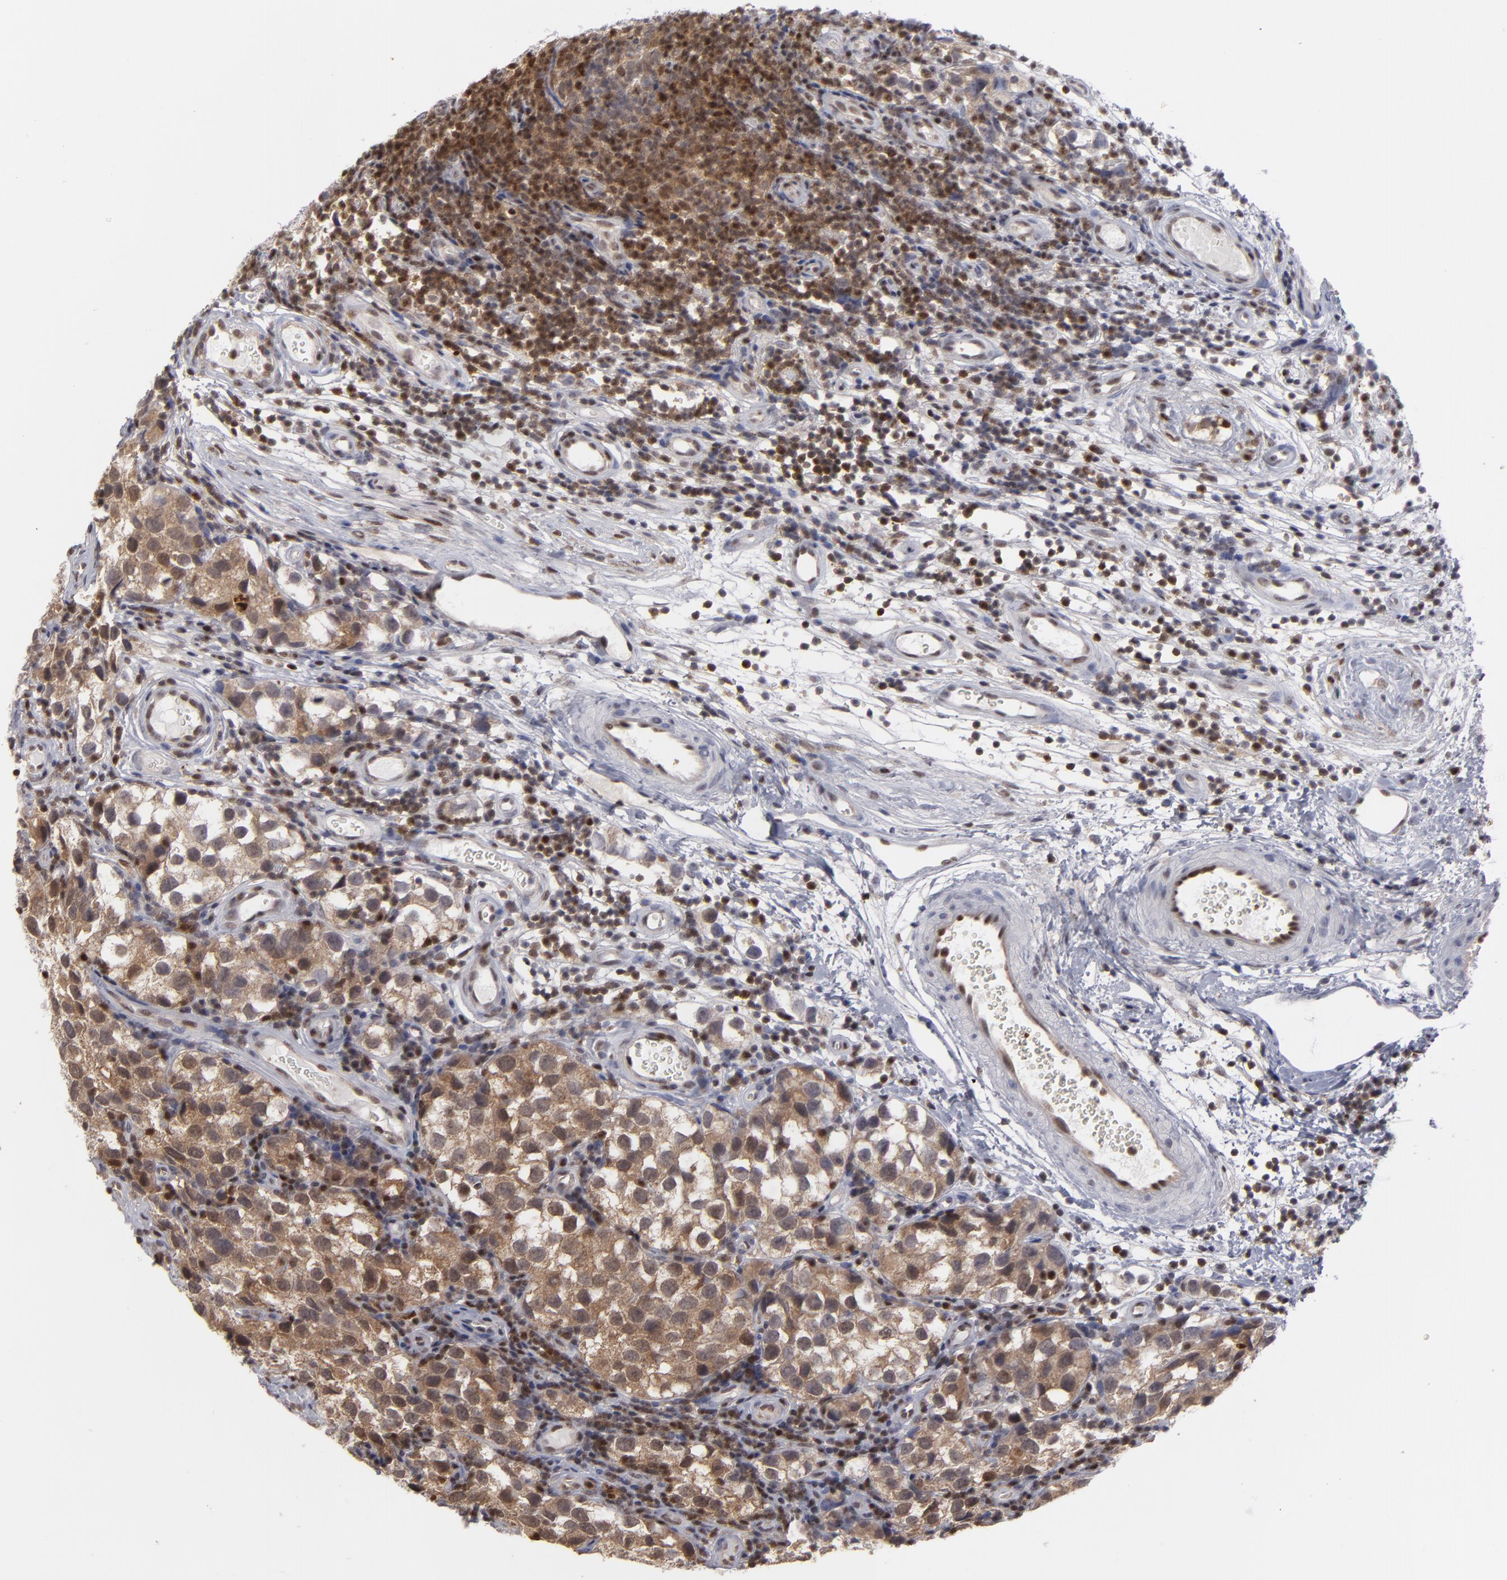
{"staining": {"intensity": "moderate", "quantity": "25%-75%", "location": "cytoplasmic/membranous,nuclear"}, "tissue": "testis cancer", "cell_type": "Tumor cells", "image_type": "cancer", "snomed": [{"axis": "morphology", "description": "Seminoma, NOS"}, {"axis": "topography", "description": "Testis"}], "caption": "Protein analysis of testis seminoma tissue shows moderate cytoplasmic/membranous and nuclear positivity in about 25%-75% of tumor cells.", "gene": "GSR", "patient": {"sex": "male", "age": 39}}